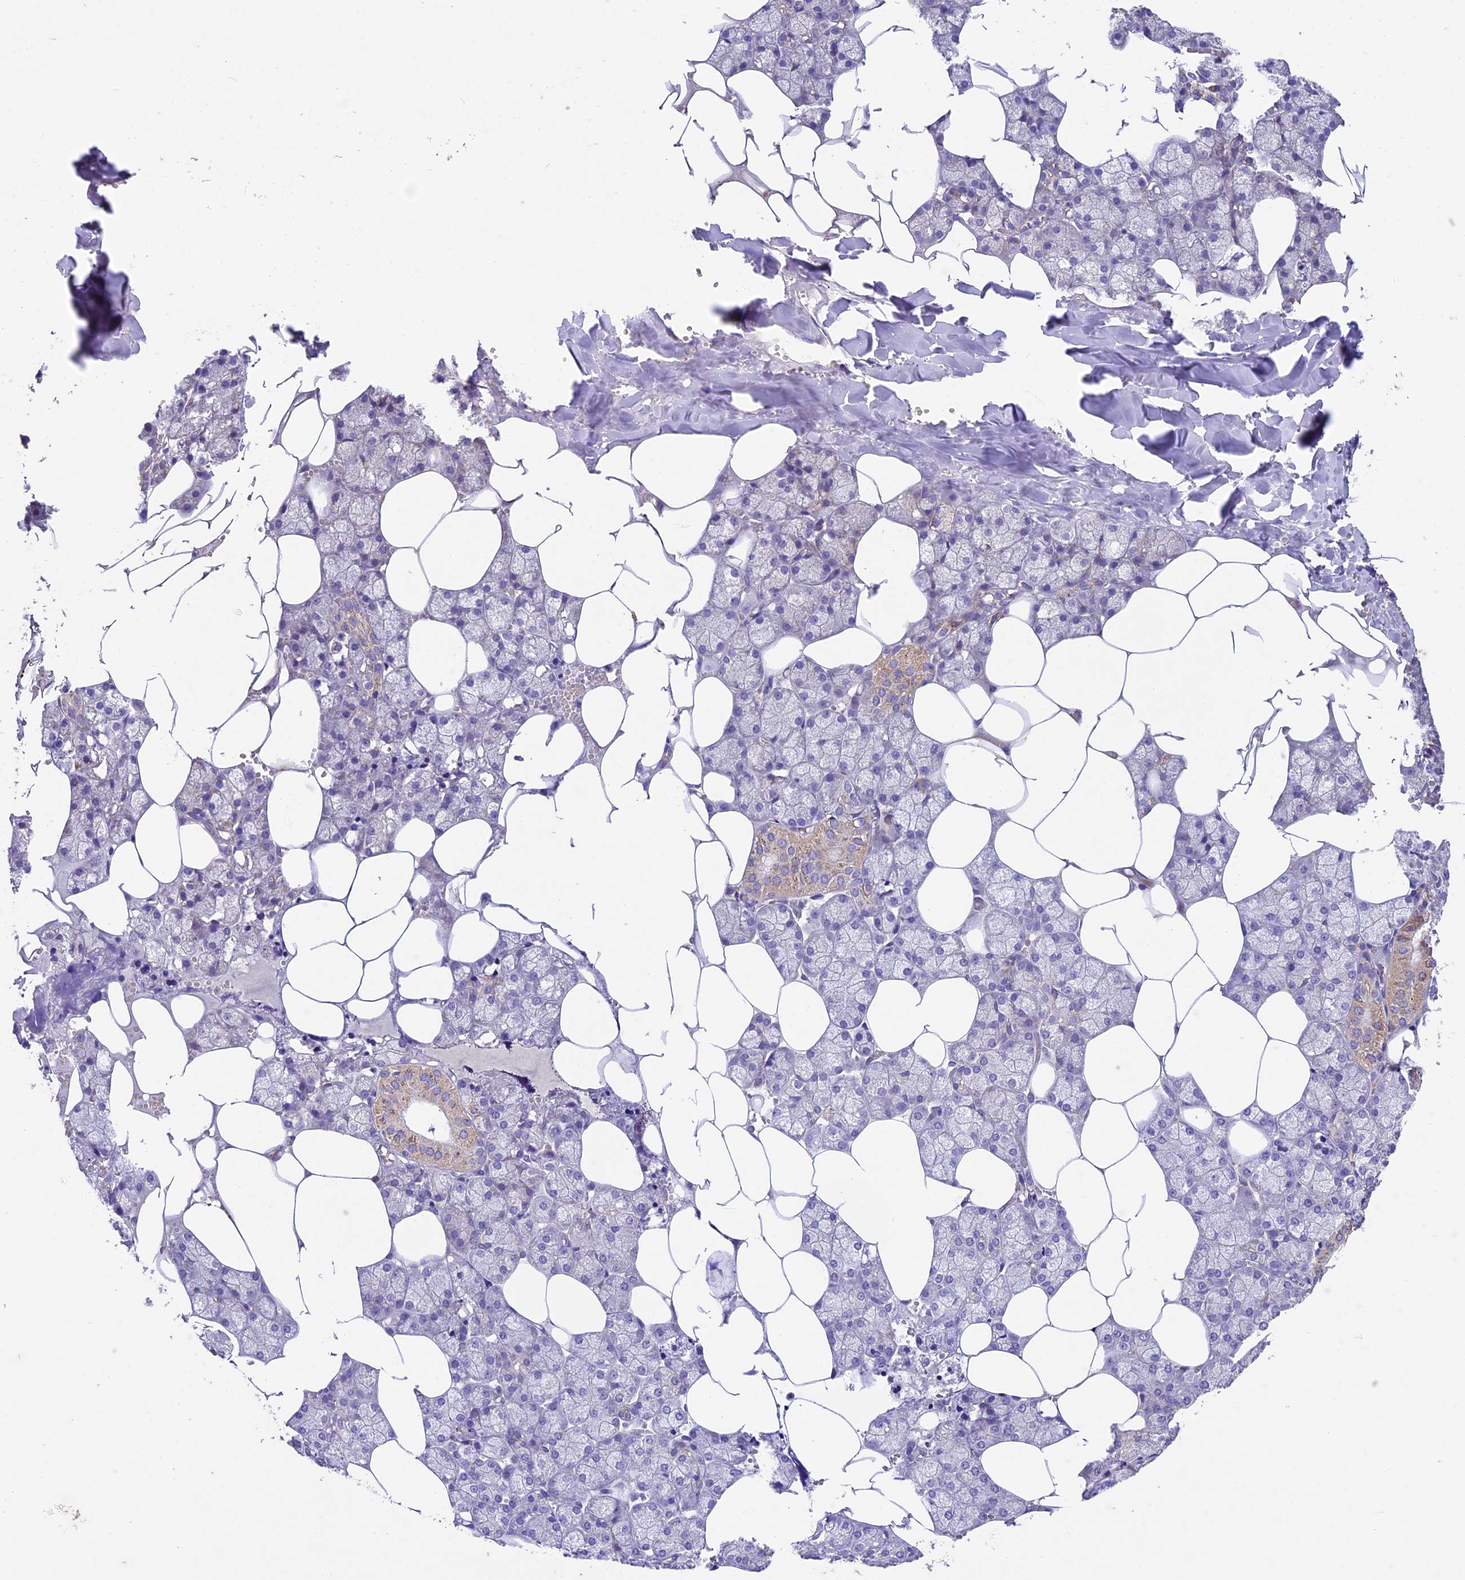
{"staining": {"intensity": "moderate", "quantity": "<25%", "location": "cytoplasmic/membranous"}, "tissue": "salivary gland", "cell_type": "Glandular cells", "image_type": "normal", "snomed": [{"axis": "morphology", "description": "Normal tissue, NOS"}, {"axis": "topography", "description": "Salivary gland"}], "caption": "Immunohistochemistry (IHC) image of normal salivary gland: human salivary gland stained using immunohistochemistry exhibits low levels of moderate protein expression localized specifically in the cytoplasmic/membranous of glandular cells, appearing as a cytoplasmic/membranous brown color.", "gene": "PMPCB", "patient": {"sex": "male", "age": 62}}